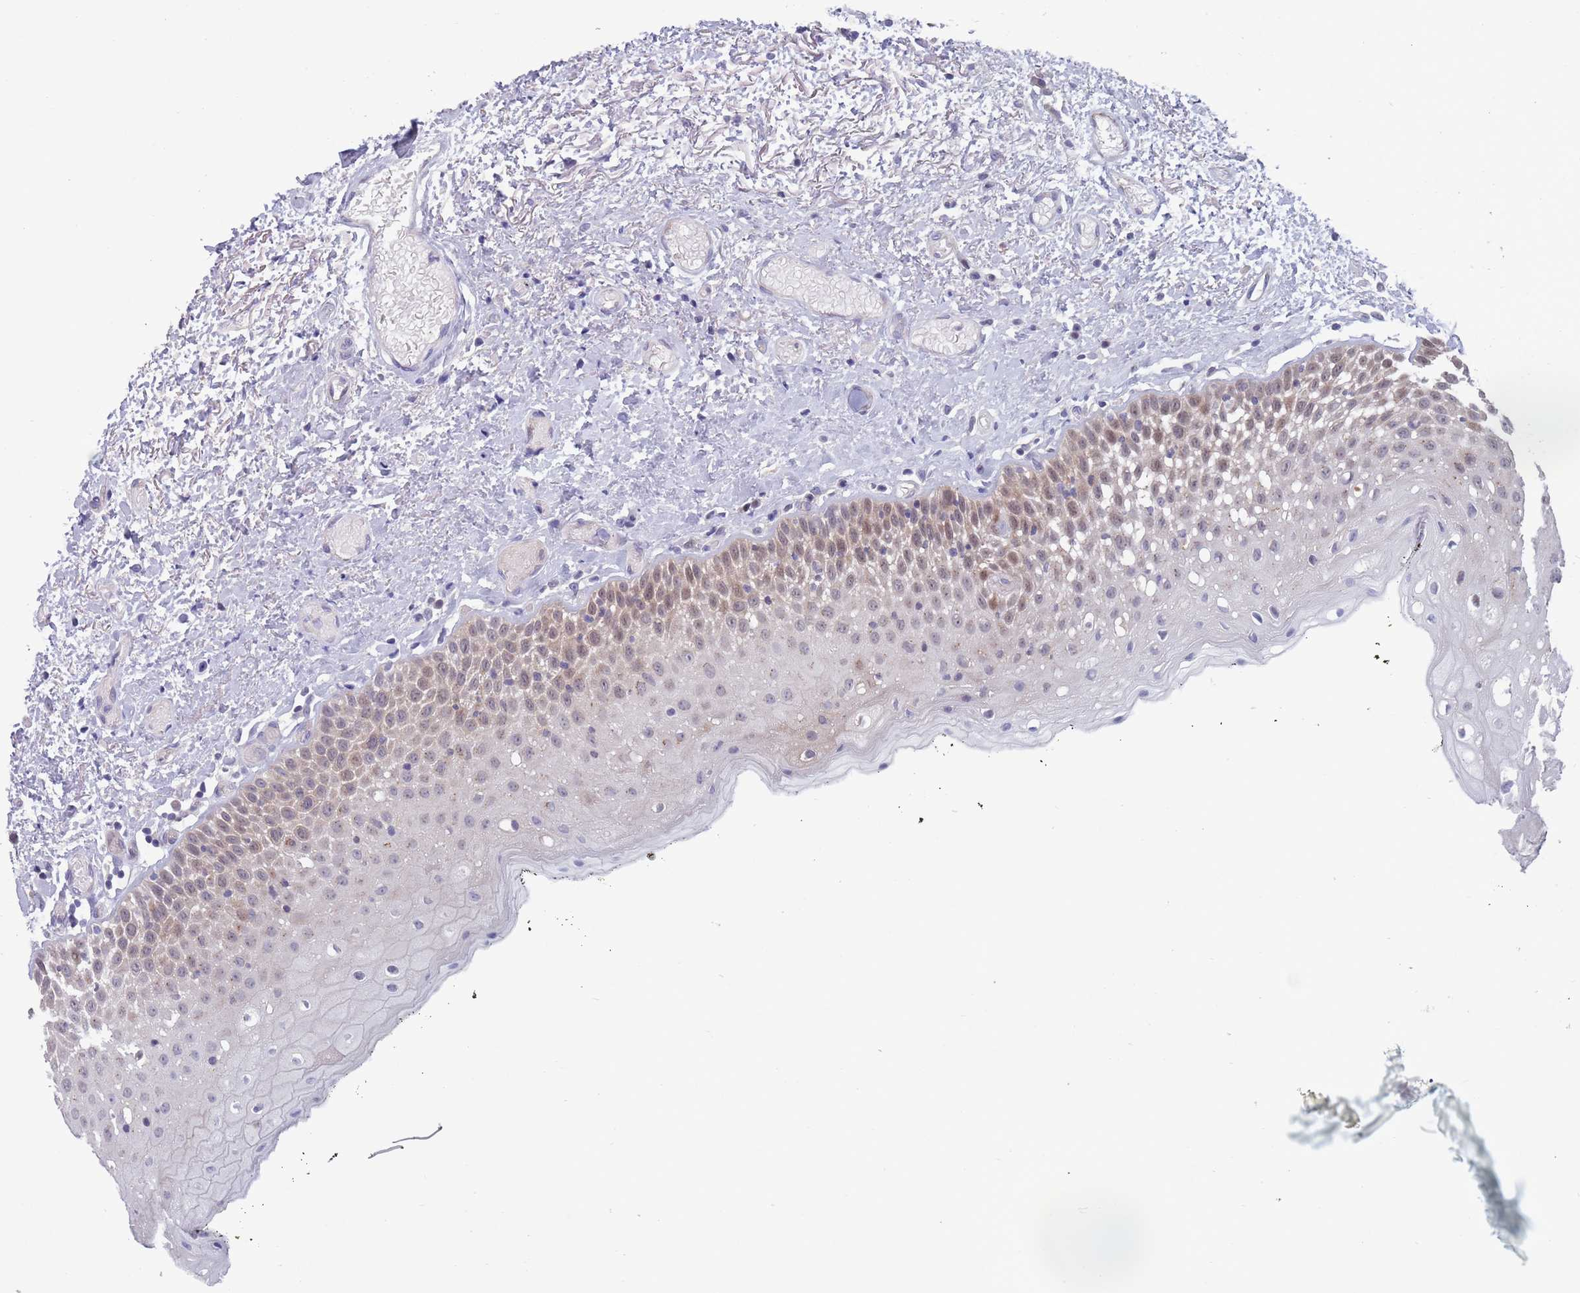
{"staining": {"intensity": "weak", "quantity": "25%-75%", "location": "cytoplasmic/membranous"}, "tissue": "oral mucosa", "cell_type": "Squamous epithelial cells", "image_type": "normal", "snomed": [{"axis": "morphology", "description": "Normal tissue, NOS"}, {"axis": "topography", "description": "Oral tissue"}], "caption": "Immunohistochemical staining of normal oral mucosa displays 25%-75% levels of weak cytoplasmic/membranous protein expression in about 25%-75% of squamous epithelial cells.", "gene": "CLNS1A", "patient": {"sex": "male", "age": 74}}